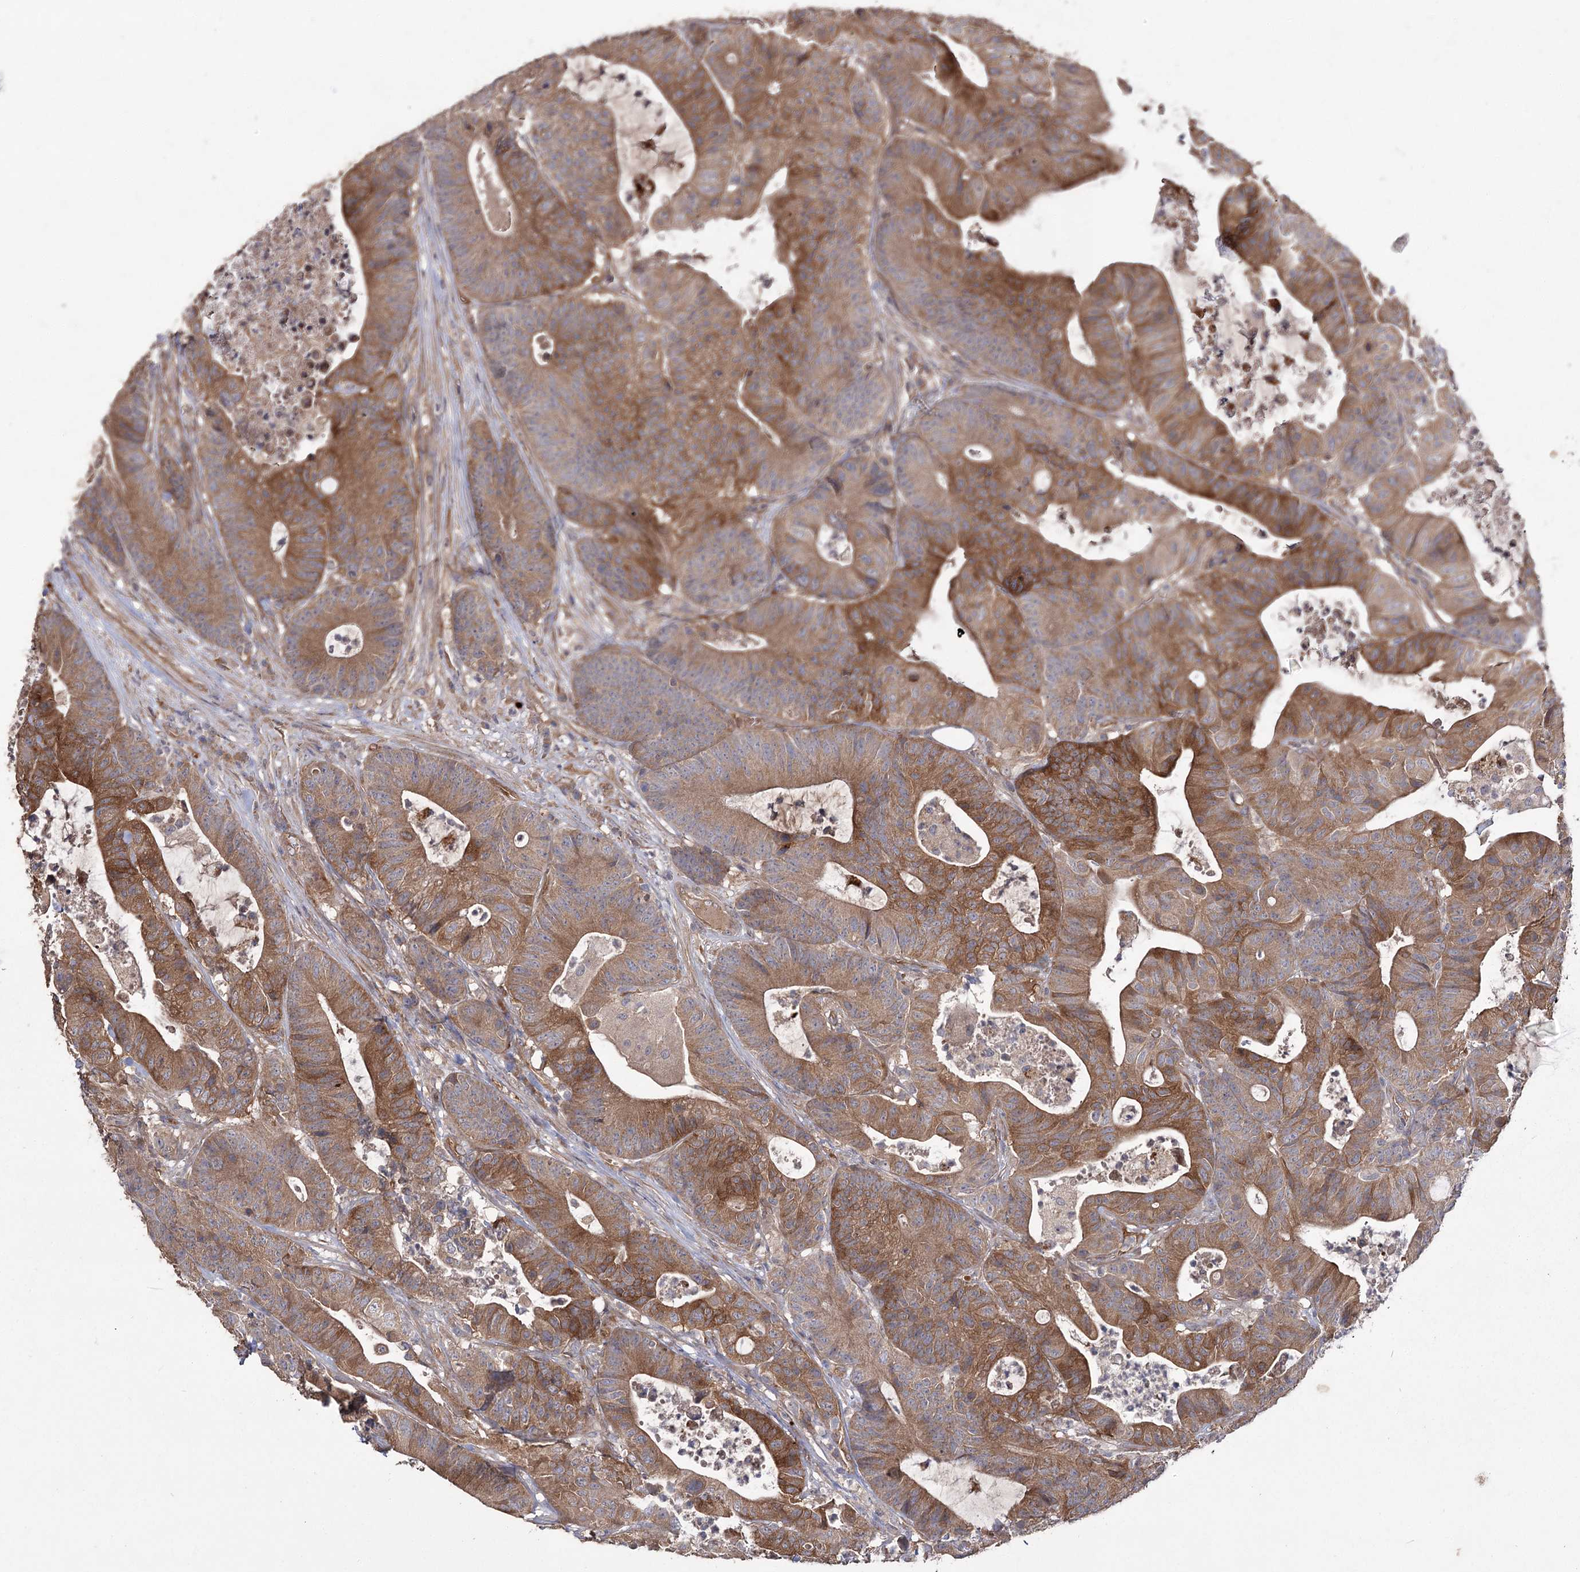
{"staining": {"intensity": "moderate", "quantity": ">75%", "location": "cytoplasmic/membranous"}, "tissue": "colorectal cancer", "cell_type": "Tumor cells", "image_type": "cancer", "snomed": [{"axis": "morphology", "description": "Adenocarcinoma, NOS"}, {"axis": "topography", "description": "Colon"}], "caption": "Protein staining by IHC shows moderate cytoplasmic/membranous staining in approximately >75% of tumor cells in colorectal adenocarcinoma. The protein of interest is stained brown, and the nuclei are stained in blue (DAB IHC with brightfield microscopy, high magnification).", "gene": "RIN2", "patient": {"sex": "female", "age": 84}}